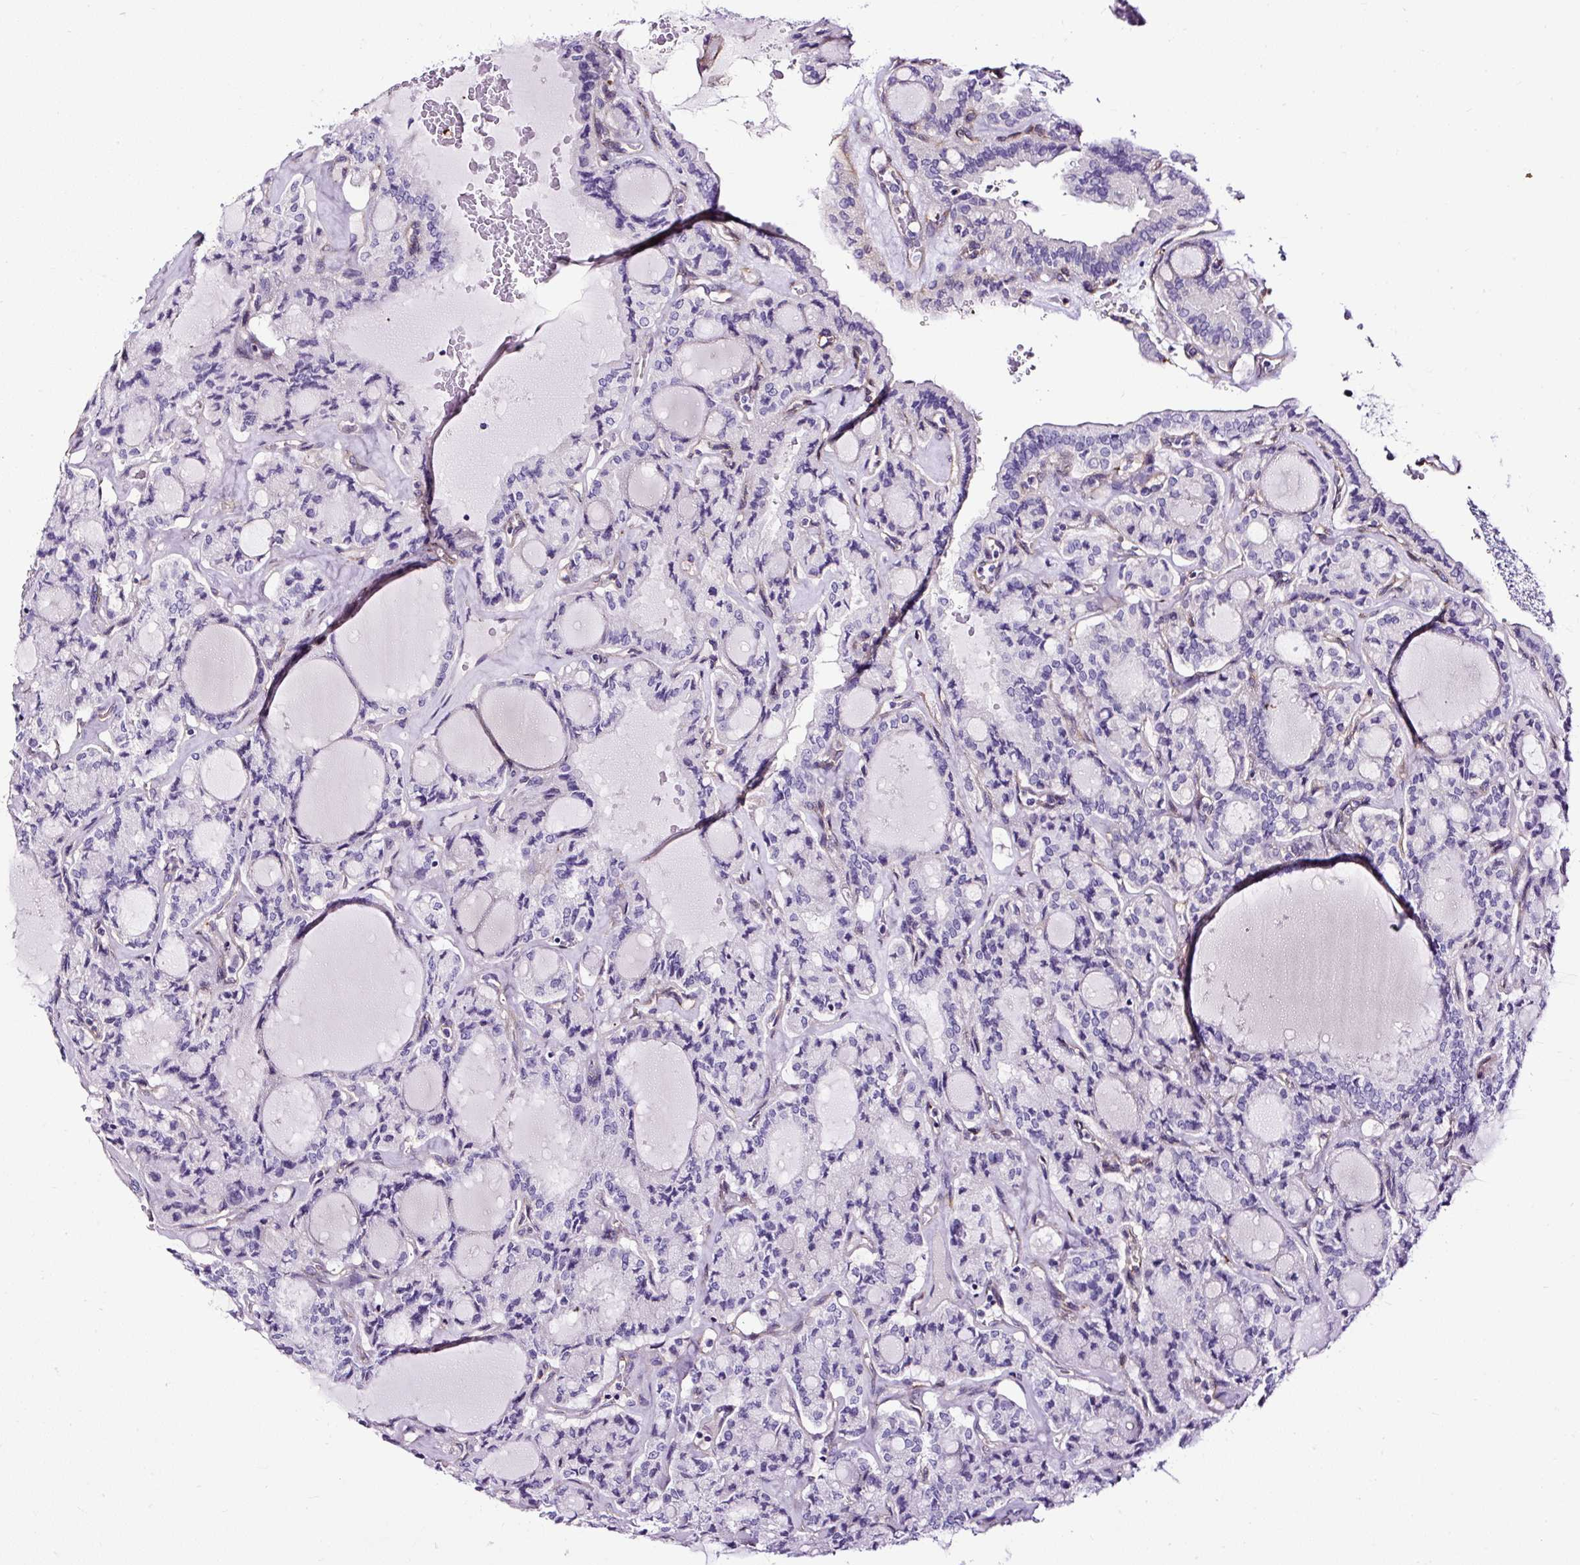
{"staining": {"intensity": "negative", "quantity": "none", "location": "none"}, "tissue": "thyroid cancer", "cell_type": "Tumor cells", "image_type": "cancer", "snomed": [{"axis": "morphology", "description": "Papillary adenocarcinoma, NOS"}, {"axis": "topography", "description": "Thyroid gland"}], "caption": "This is an immunohistochemistry histopathology image of thyroid papillary adenocarcinoma. There is no expression in tumor cells.", "gene": "SLC7A8", "patient": {"sex": "male", "age": 87}}